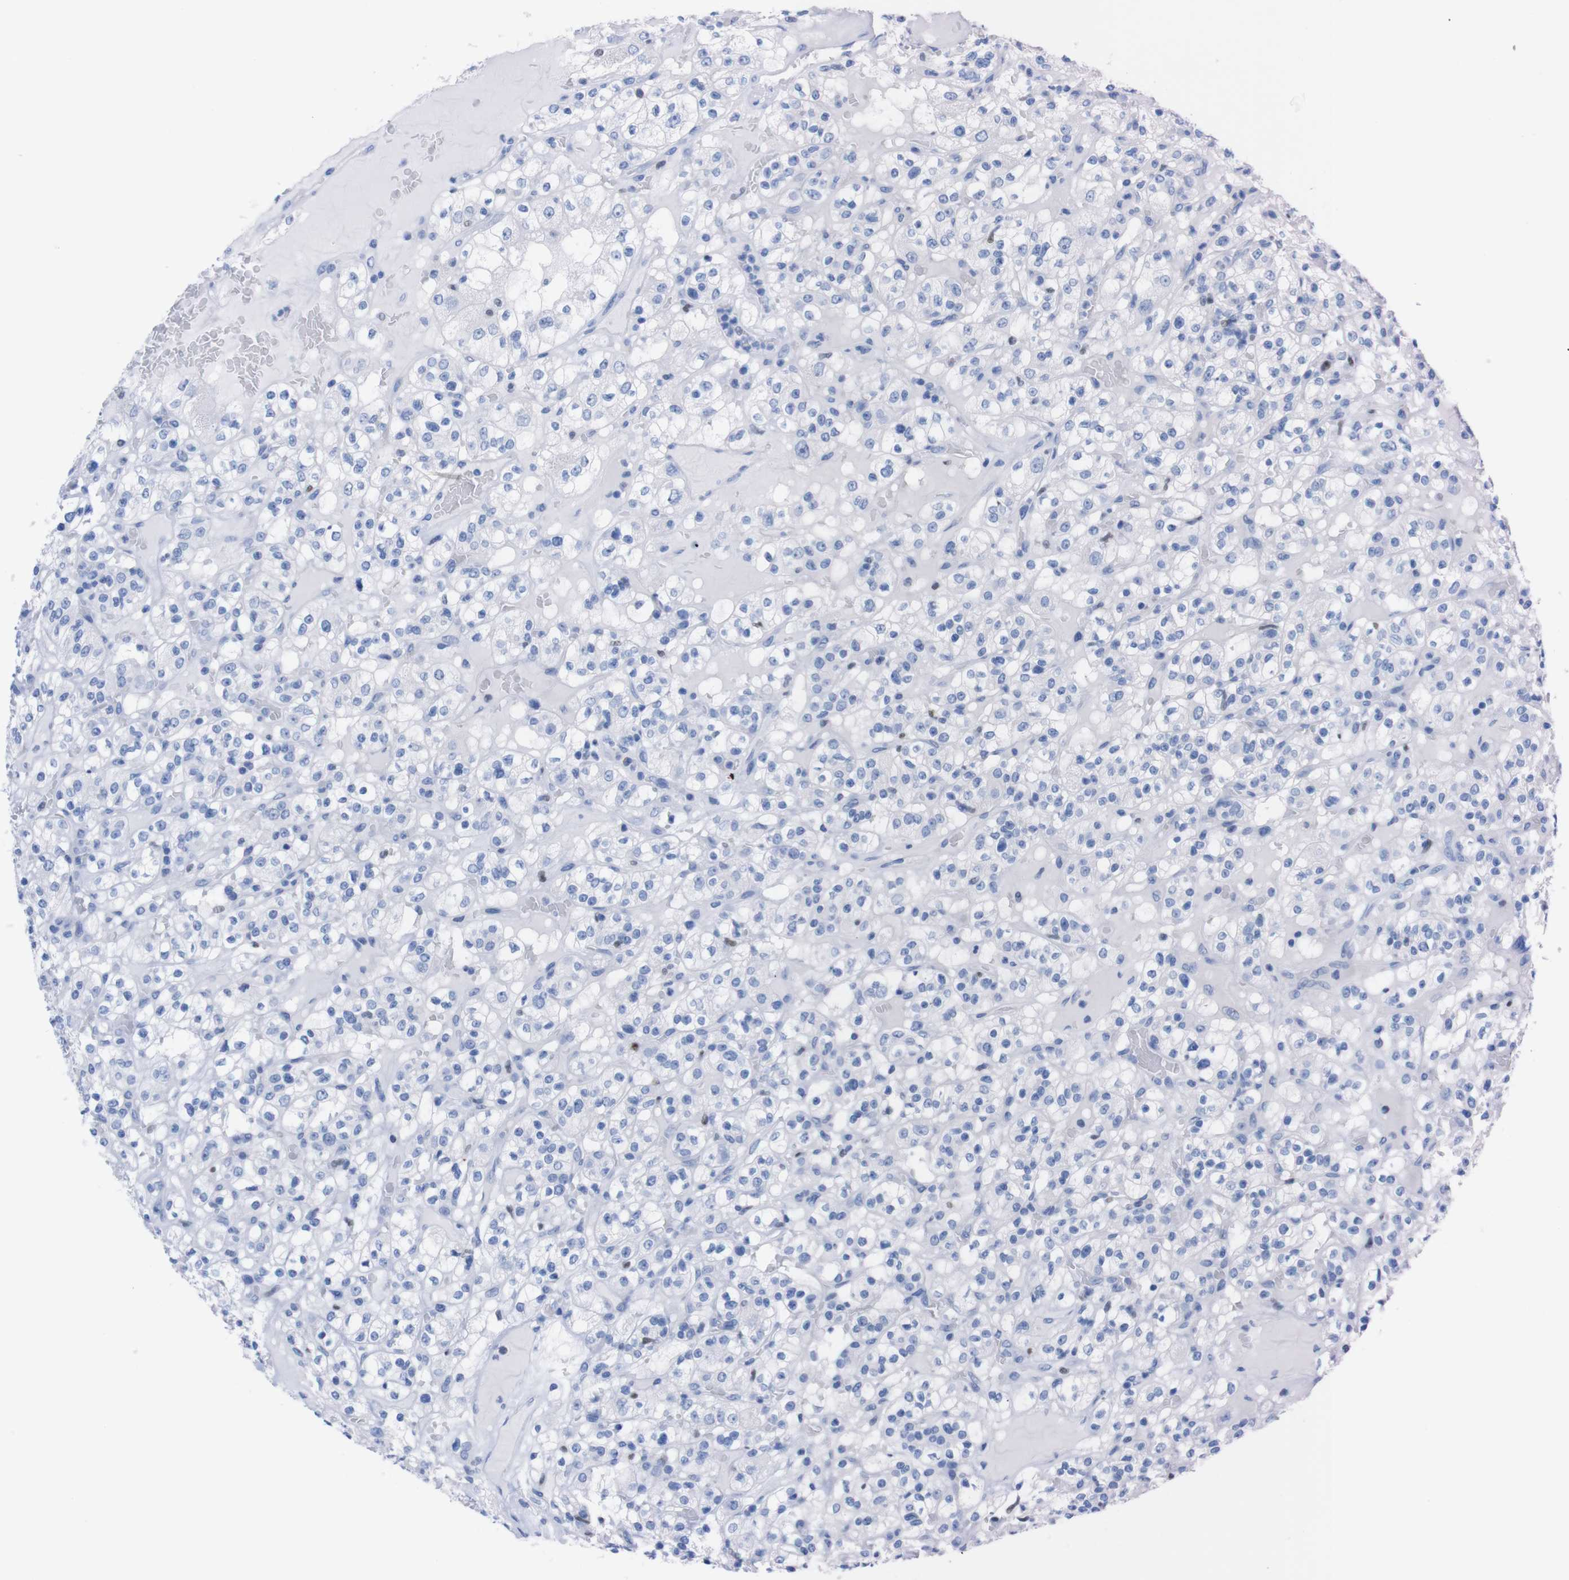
{"staining": {"intensity": "negative", "quantity": "none", "location": "none"}, "tissue": "renal cancer", "cell_type": "Tumor cells", "image_type": "cancer", "snomed": [{"axis": "morphology", "description": "Normal tissue, NOS"}, {"axis": "morphology", "description": "Adenocarcinoma, NOS"}, {"axis": "topography", "description": "Kidney"}], "caption": "A micrograph of adenocarcinoma (renal) stained for a protein demonstrates no brown staining in tumor cells.", "gene": "P2RY12", "patient": {"sex": "female", "age": 72}}